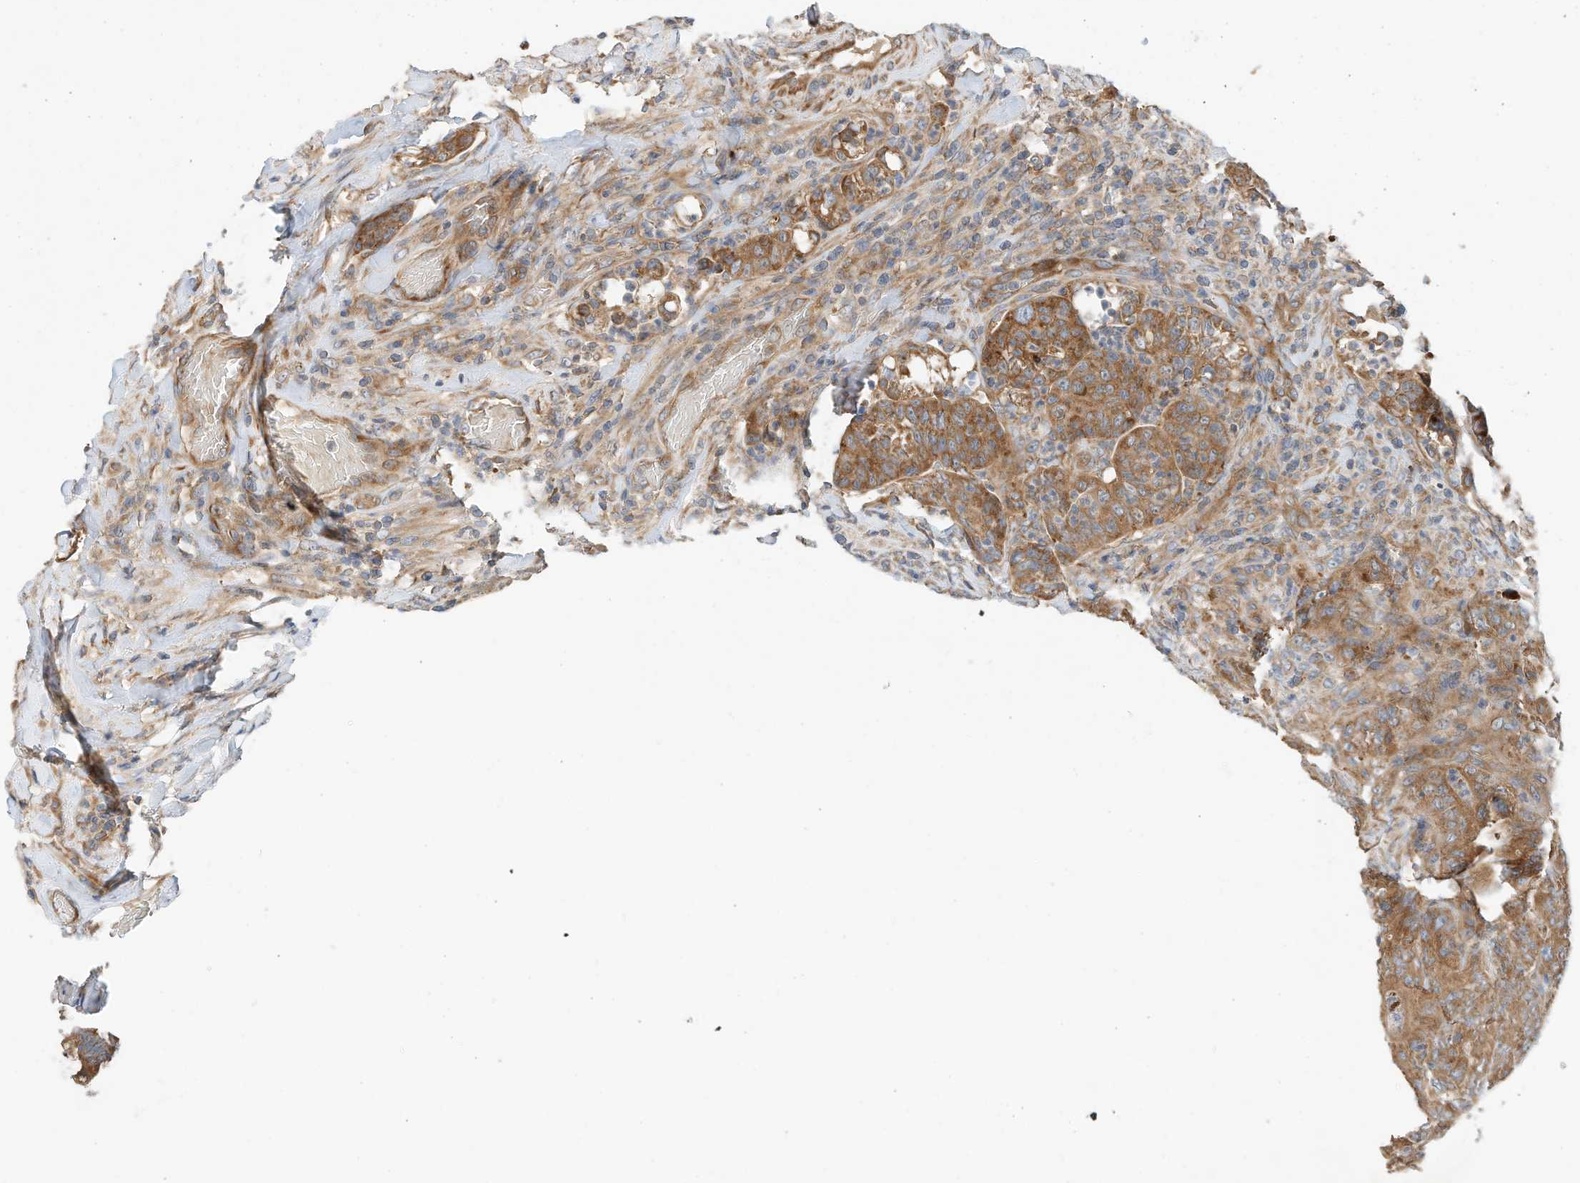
{"staining": {"intensity": "strong", "quantity": ">75%", "location": "cytoplasmic/membranous"}, "tissue": "colorectal cancer", "cell_type": "Tumor cells", "image_type": "cancer", "snomed": [{"axis": "morphology", "description": "Normal tissue, NOS"}, {"axis": "topography", "description": "Colon"}], "caption": "Colorectal cancer tissue exhibits strong cytoplasmic/membranous staining in about >75% of tumor cells, visualized by immunohistochemistry. (IHC, brightfield microscopy, high magnification).", "gene": "CPAMD8", "patient": {"sex": "female", "age": 82}}